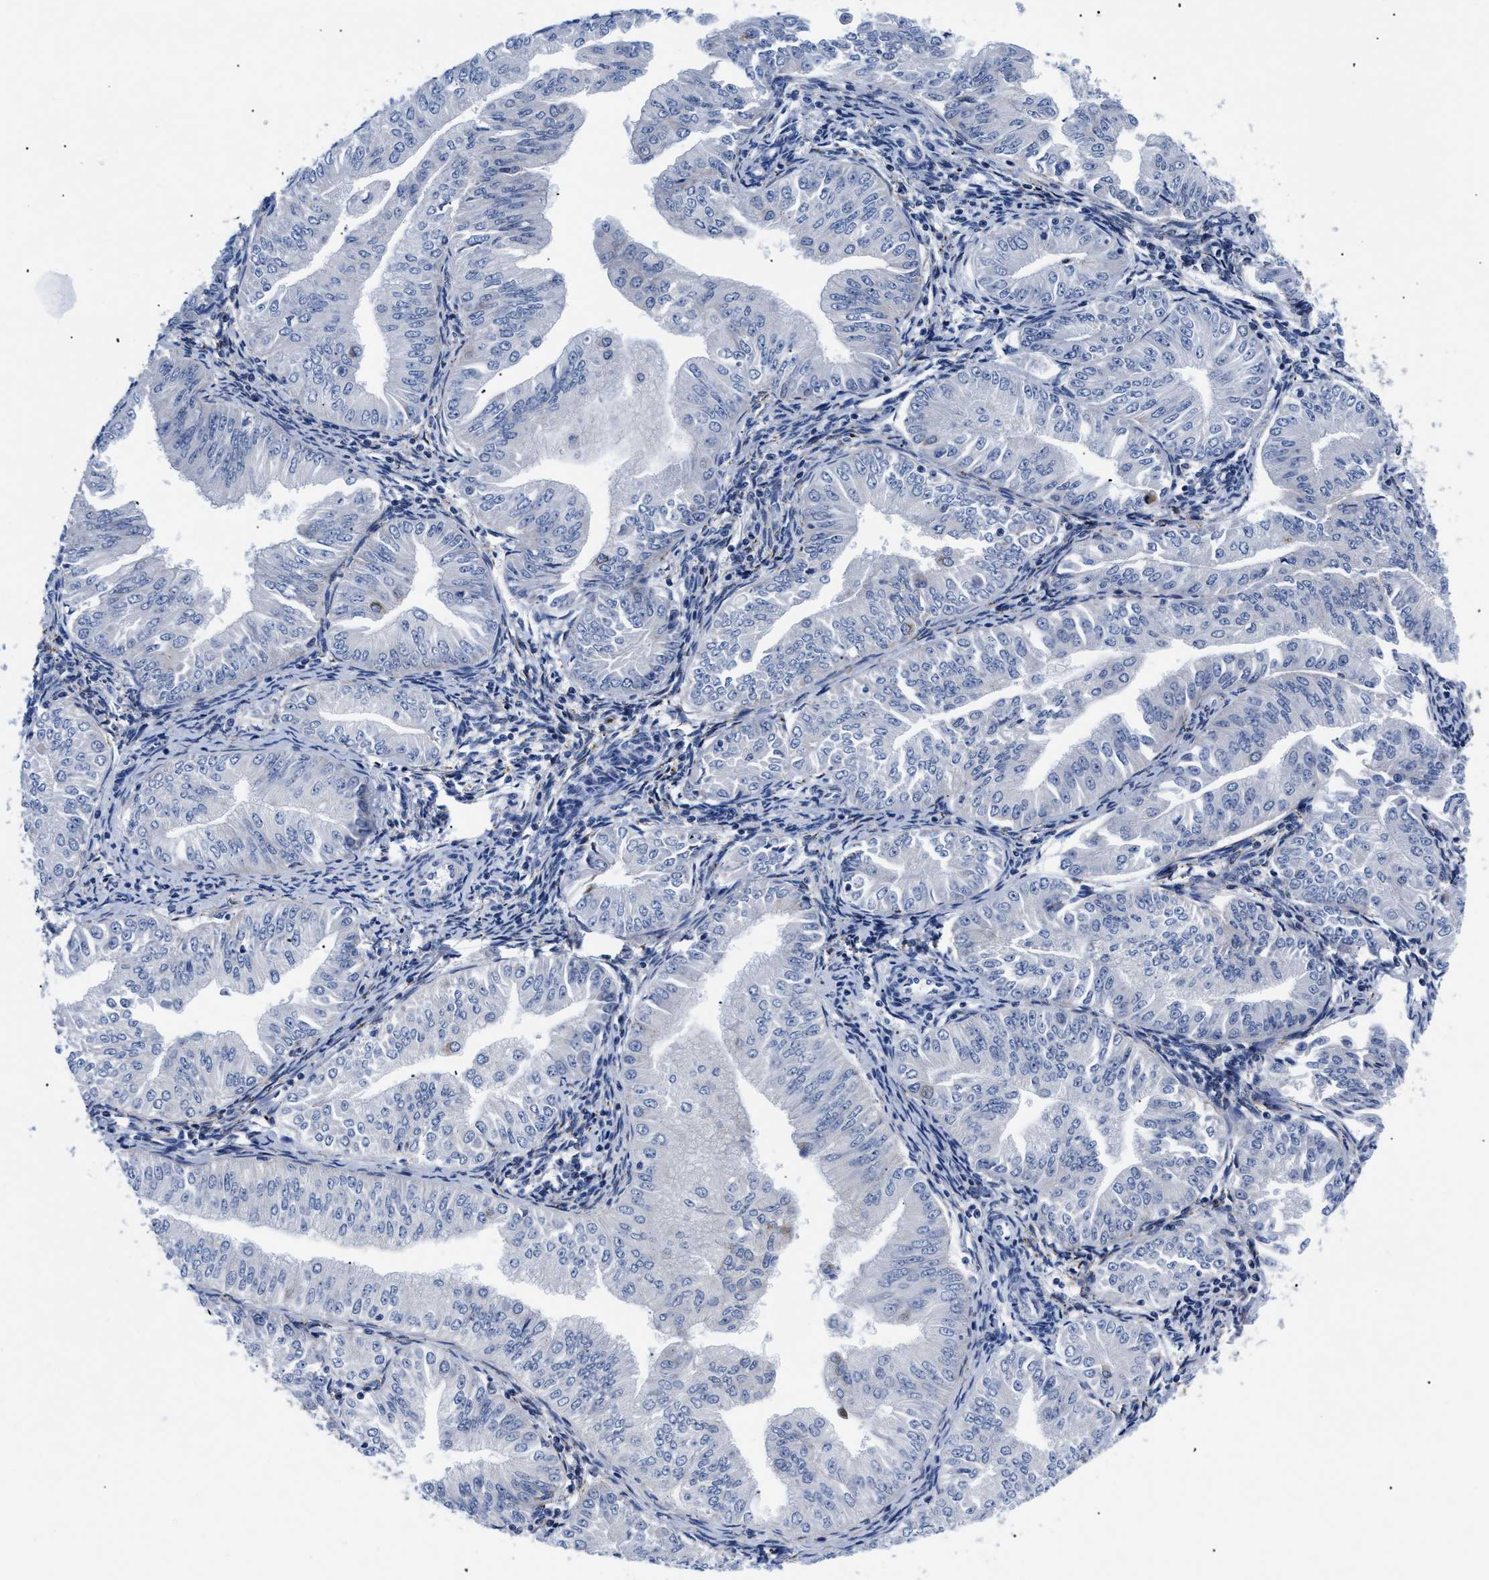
{"staining": {"intensity": "negative", "quantity": "none", "location": "none"}, "tissue": "endometrial cancer", "cell_type": "Tumor cells", "image_type": "cancer", "snomed": [{"axis": "morphology", "description": "Normal tissue, NOS"}, {"axis": "morphology", "description": "Adenocarcinoma, NOS"}, {"axis": "topography", "description": "Endometrium"}], "caption": "Photomicrograph shows no significant protein positivity in tumor cells of endometrial cancer (adenocarcinoma).", "gene": "GPR149", "patient": {"sex": "female", "age": 53}}